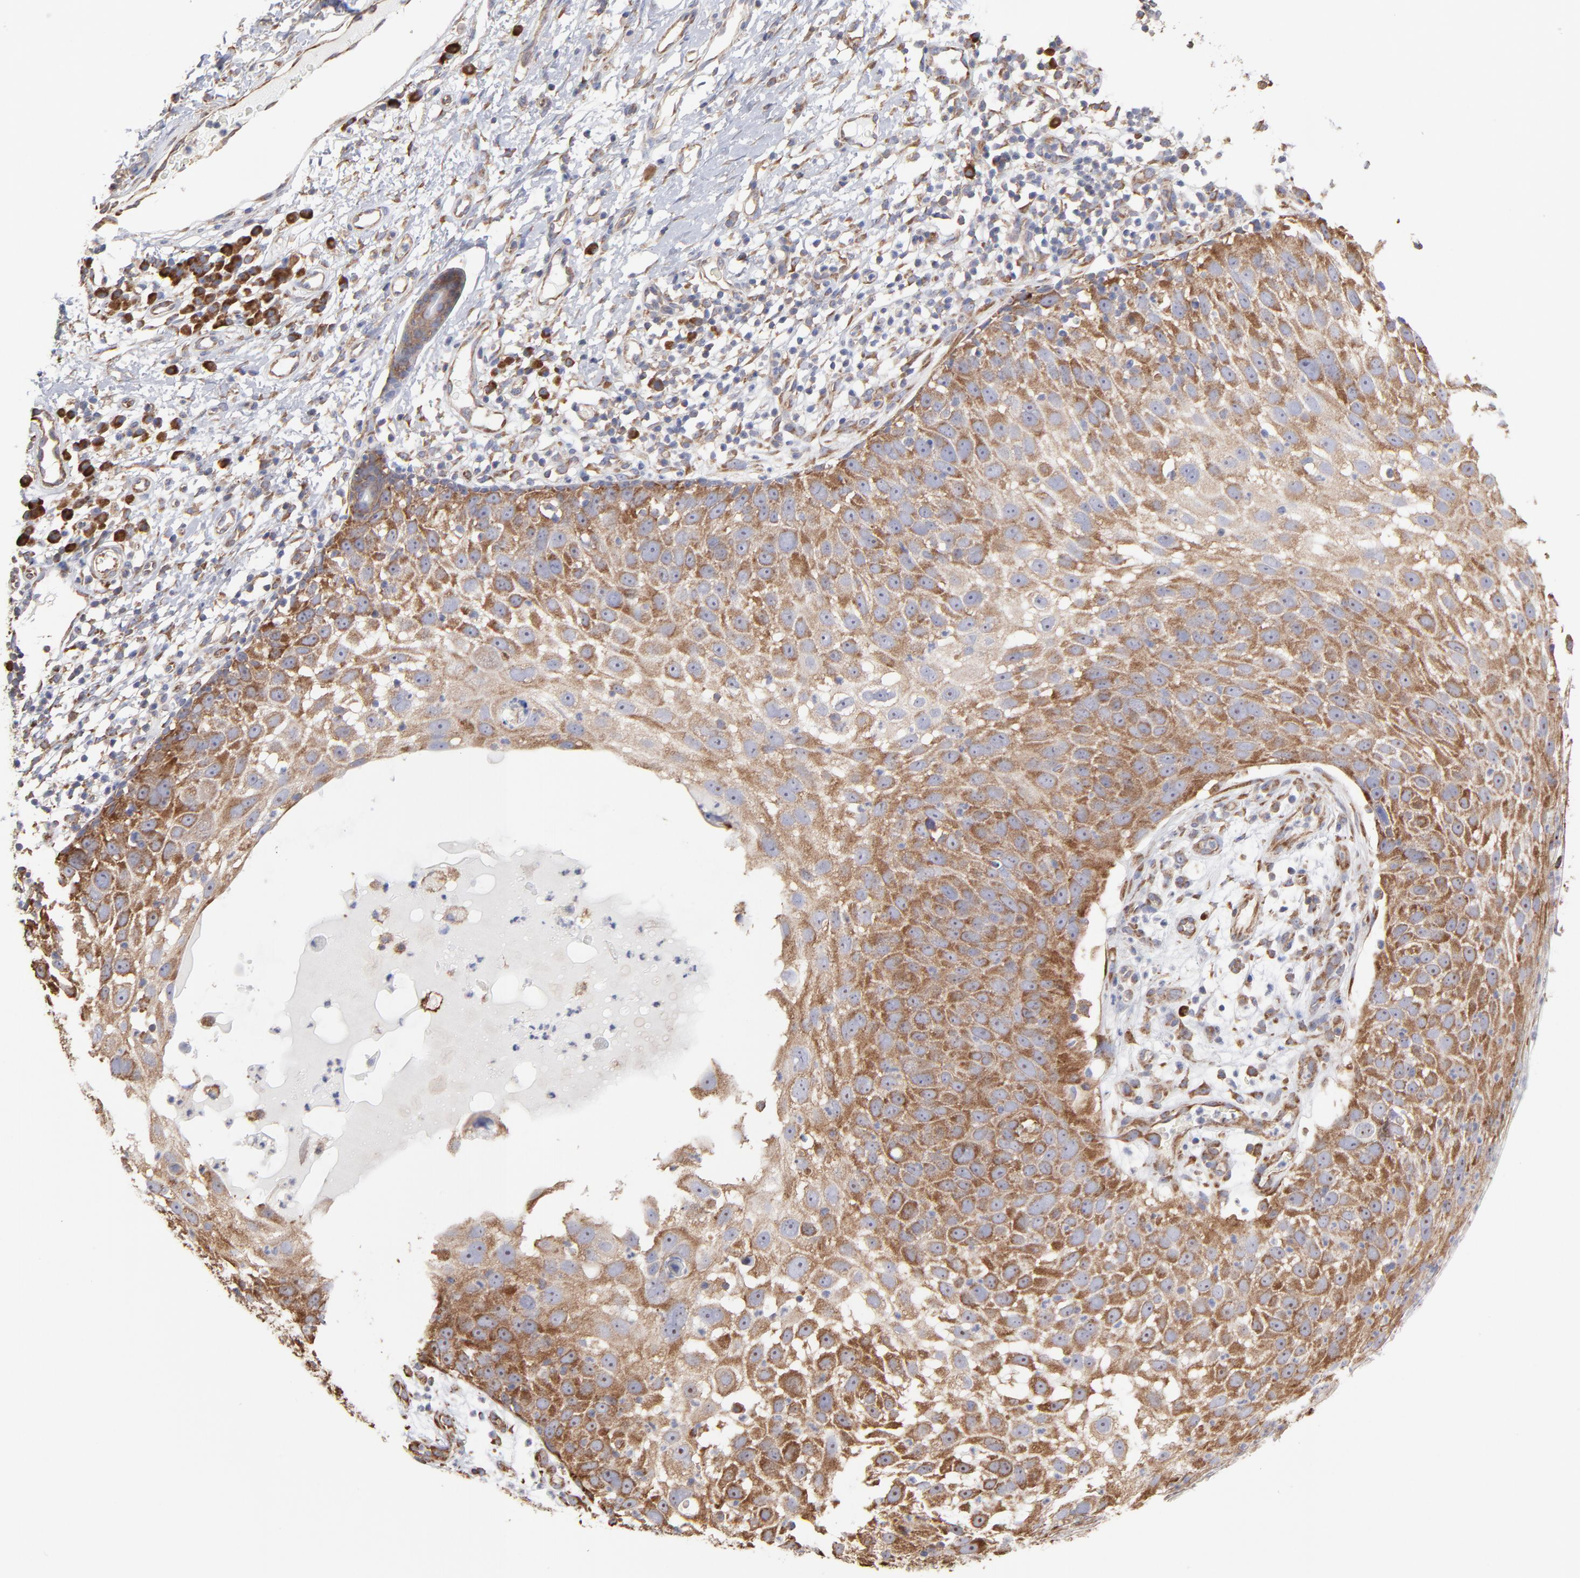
{"staining": {"intensity": "moderate", "quantity": ">75%", "location": "cytoplasmic/membranous"}, "tissue": "skin cancer", "cell_type": "Tumor cells", "image_type": "cancer", "snomed": [{"axis": "morphology", "description": "Squamous cell carcinoma, NOS"}, {"axis": "topography", "description": "Skin"}], "caption": "IHC (DAB (3,3'-diaminobenzidine)) staining of human skin squamous cell carcinoma demonstrates moderate cytoplasmic/membranous protein positivity in about >75% of tumor cells.", "gene": "RPL3", "patient": {"sex": "male", "age": 87}}